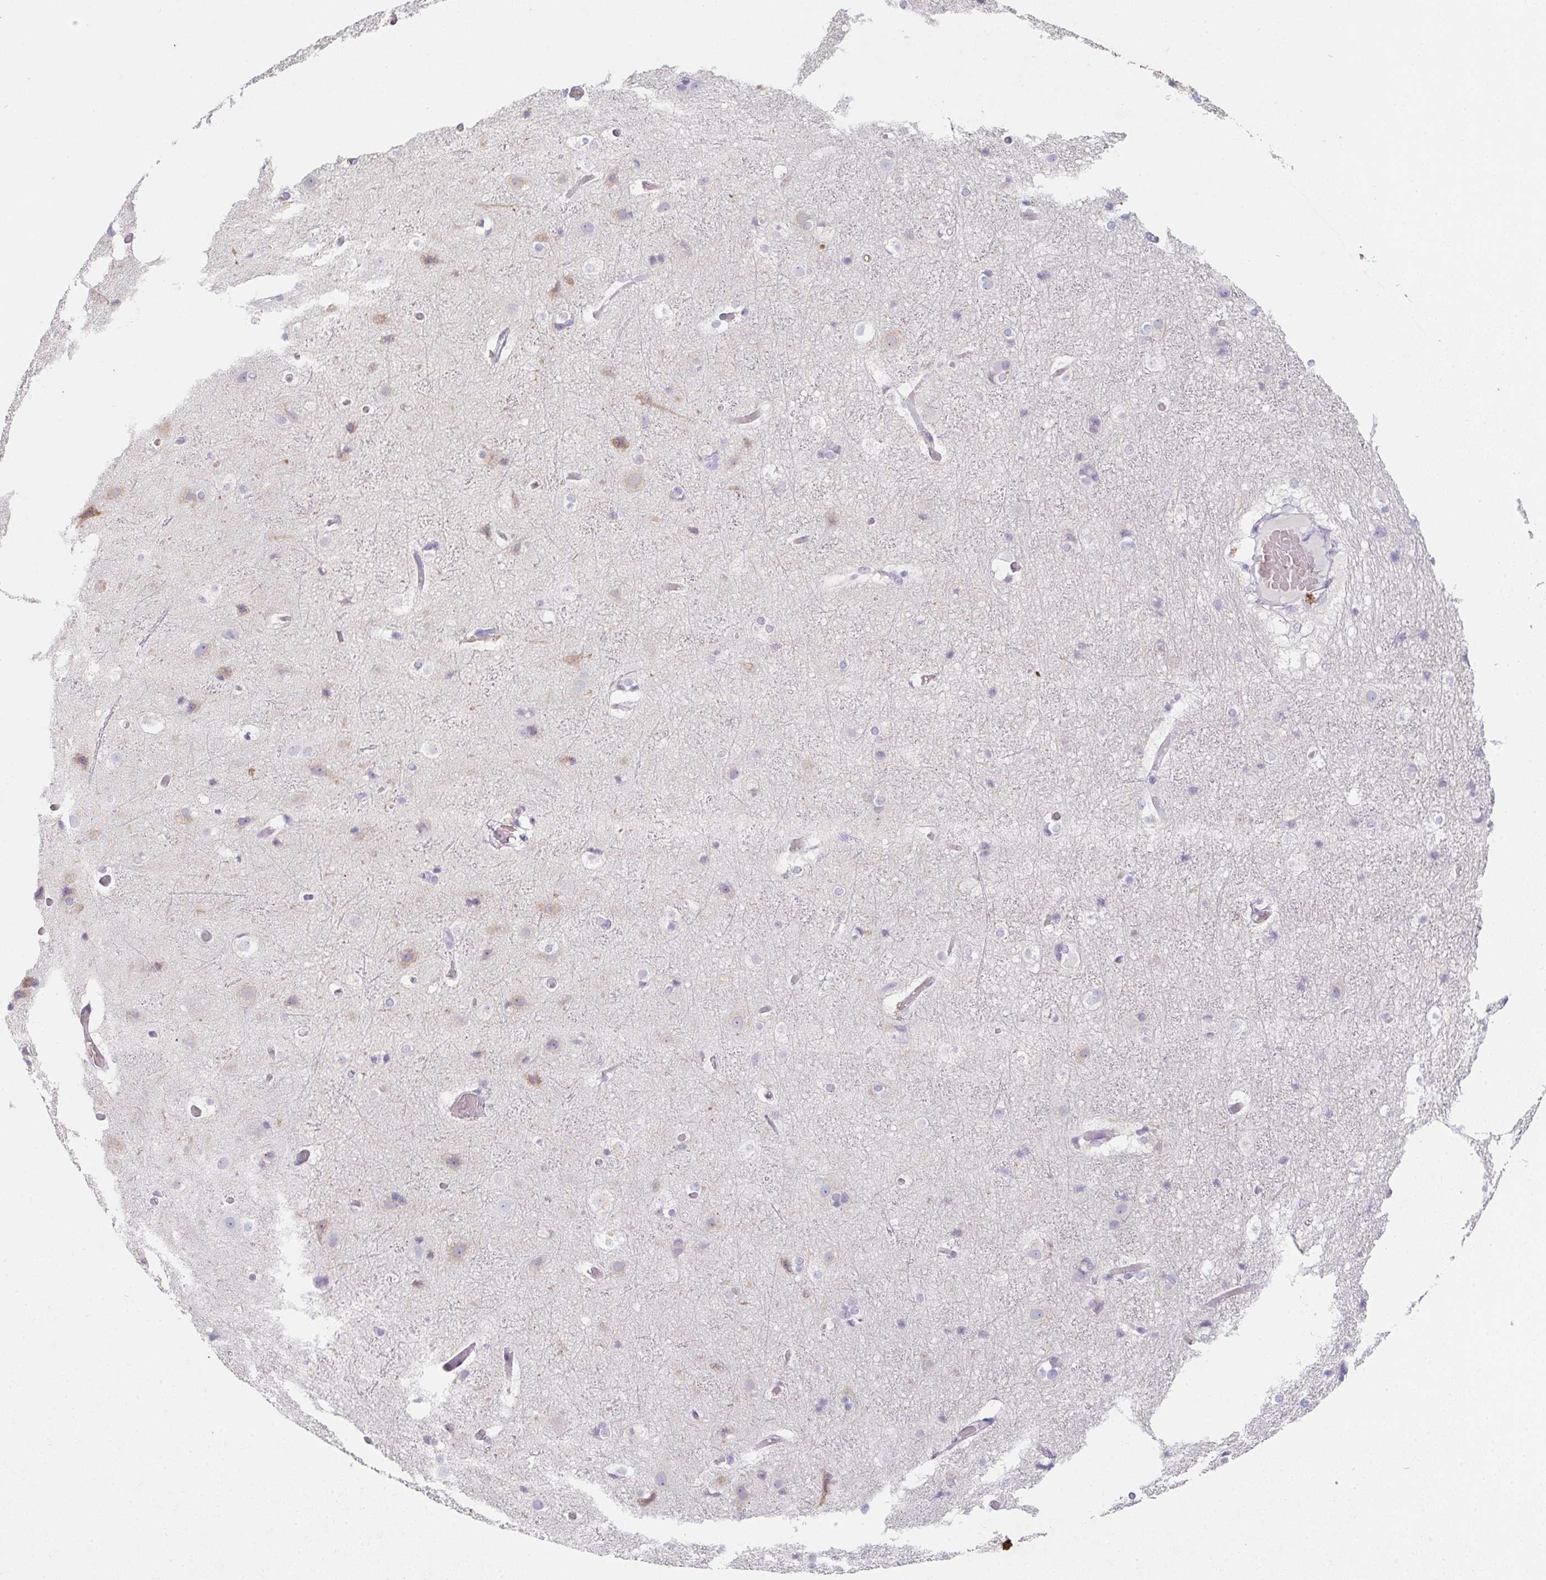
{"staining": {"intensity": "negative", "quantity": "none", "location": "none"}, "tissue": "cerebral cortex", "cell_type": "Endothelial cells", "image_type": "normal", "snomed": [{"axis": "morphology", "description": "Normal tissue, NOS"}, {"axis": "topography", "description": "Cerebral cortex"}], "caption": "Protein analysis of unremarkable cerebral cortex demonstrates no significant staining in endothelial cells. (DAB immunohistochemistry with hematoxylin counter stain).", "gene": "DCD", "patient": {"sex": "female", "age": 52}}